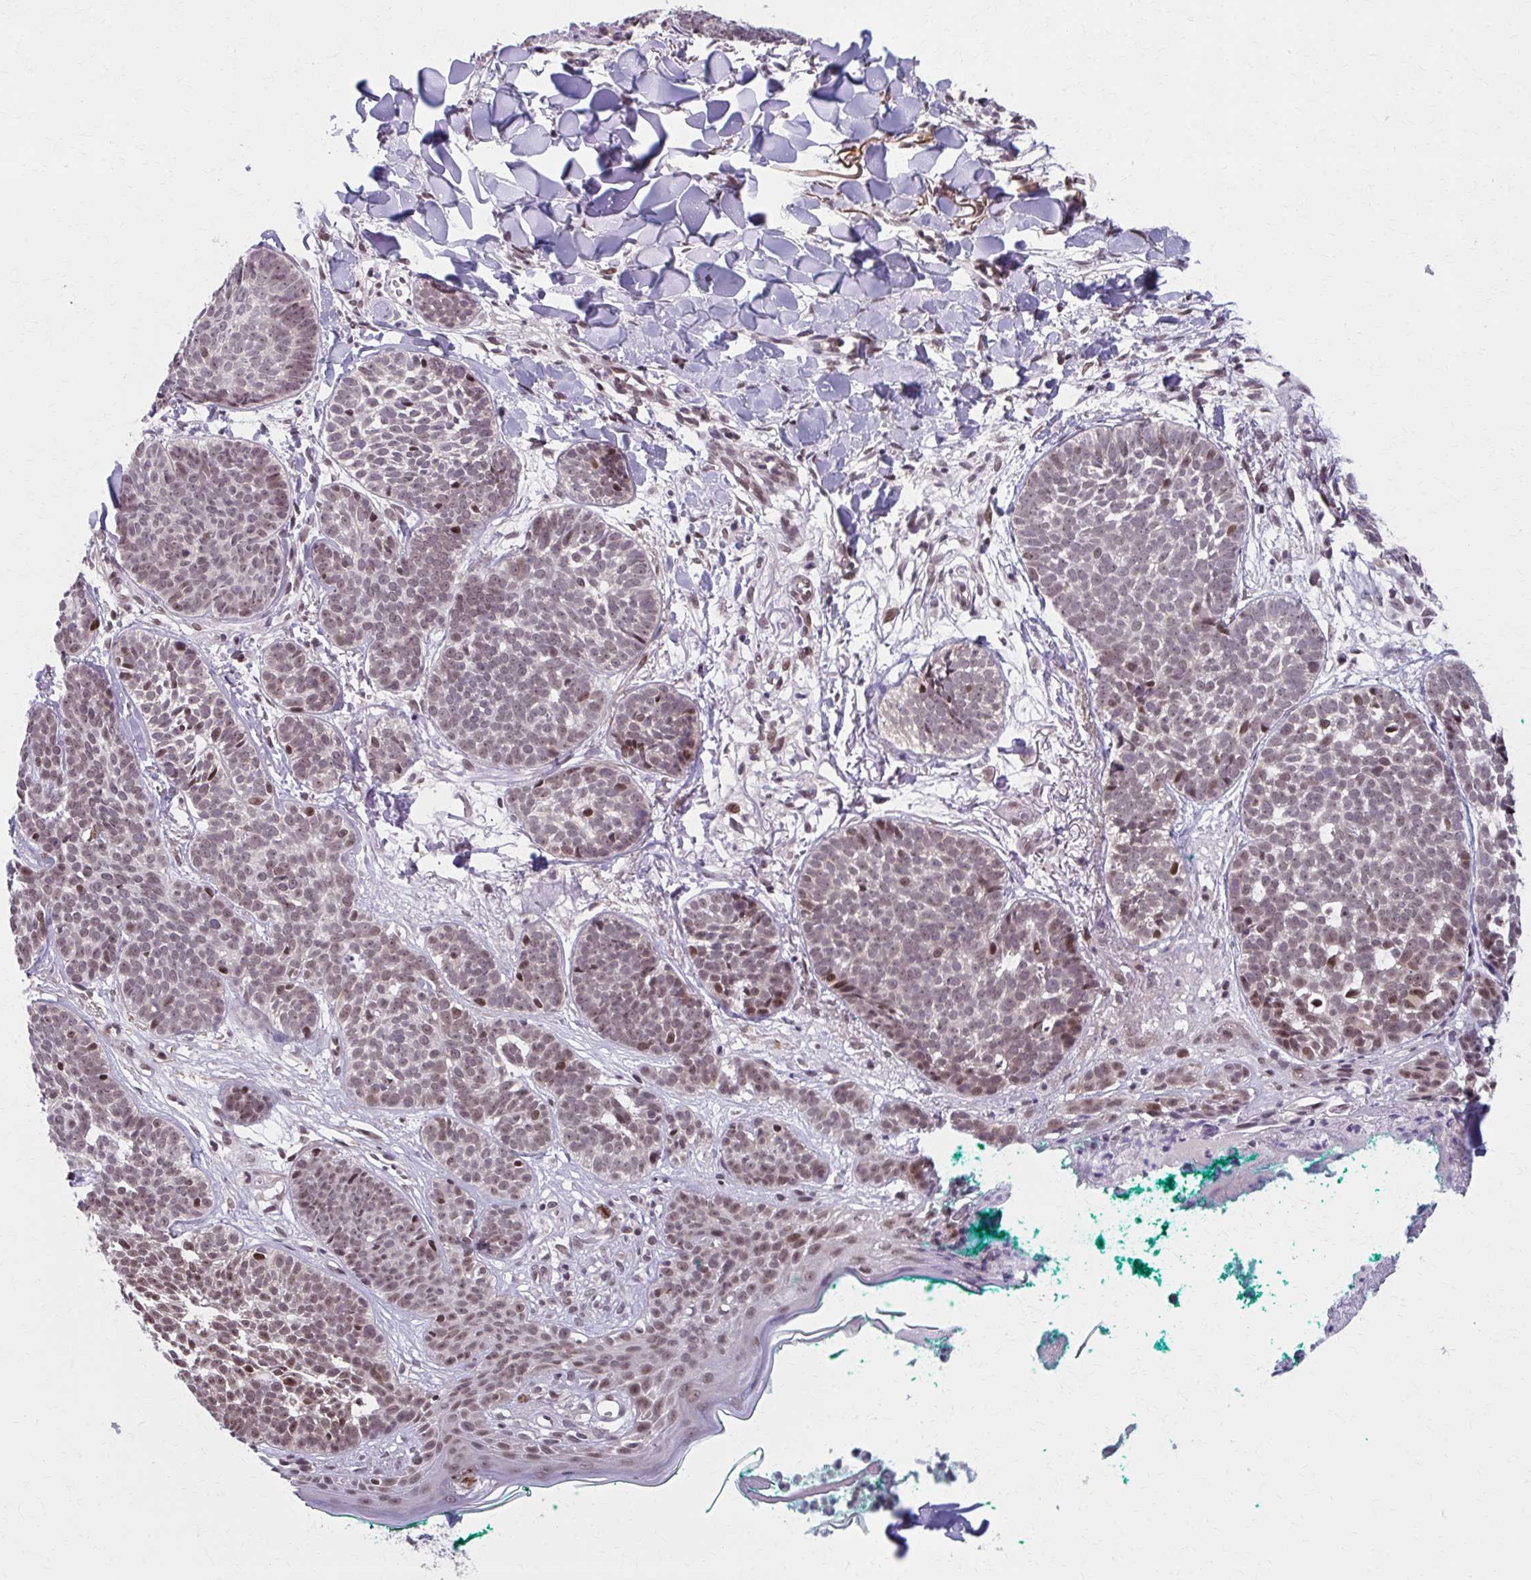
{"staining": {"intensity": "moderate", "quantity": ">75%", "location": "nuclear"}, "tissue": "skin cancer", "cell_type": "Tumor cells", "image_type": "cancer", "snomed": [{"axis": "morphology", "description": "Basal cell carcinoma"}, {"axis": "topography", "description": "Skin"}, {"axis": "topography", "description": "Skin of neck"}, {"axis": "topography", "description": "Skin of shoulder"}, {"axis": "topography", "description": "Skin of back"}], "caption": "Skin cancer was stained to show a protein in brown. There is medium levels of moderate nuclear positivity in about >75% of tumor cells. The protein is stained brown, and the nuclei are stained in blue (DAB (3,3'-diaminobenzidine) IHC with brightfield microscopy, high magnification).", "gene": "SETBP1", "patient": {"sex": "male", "age": 80}}